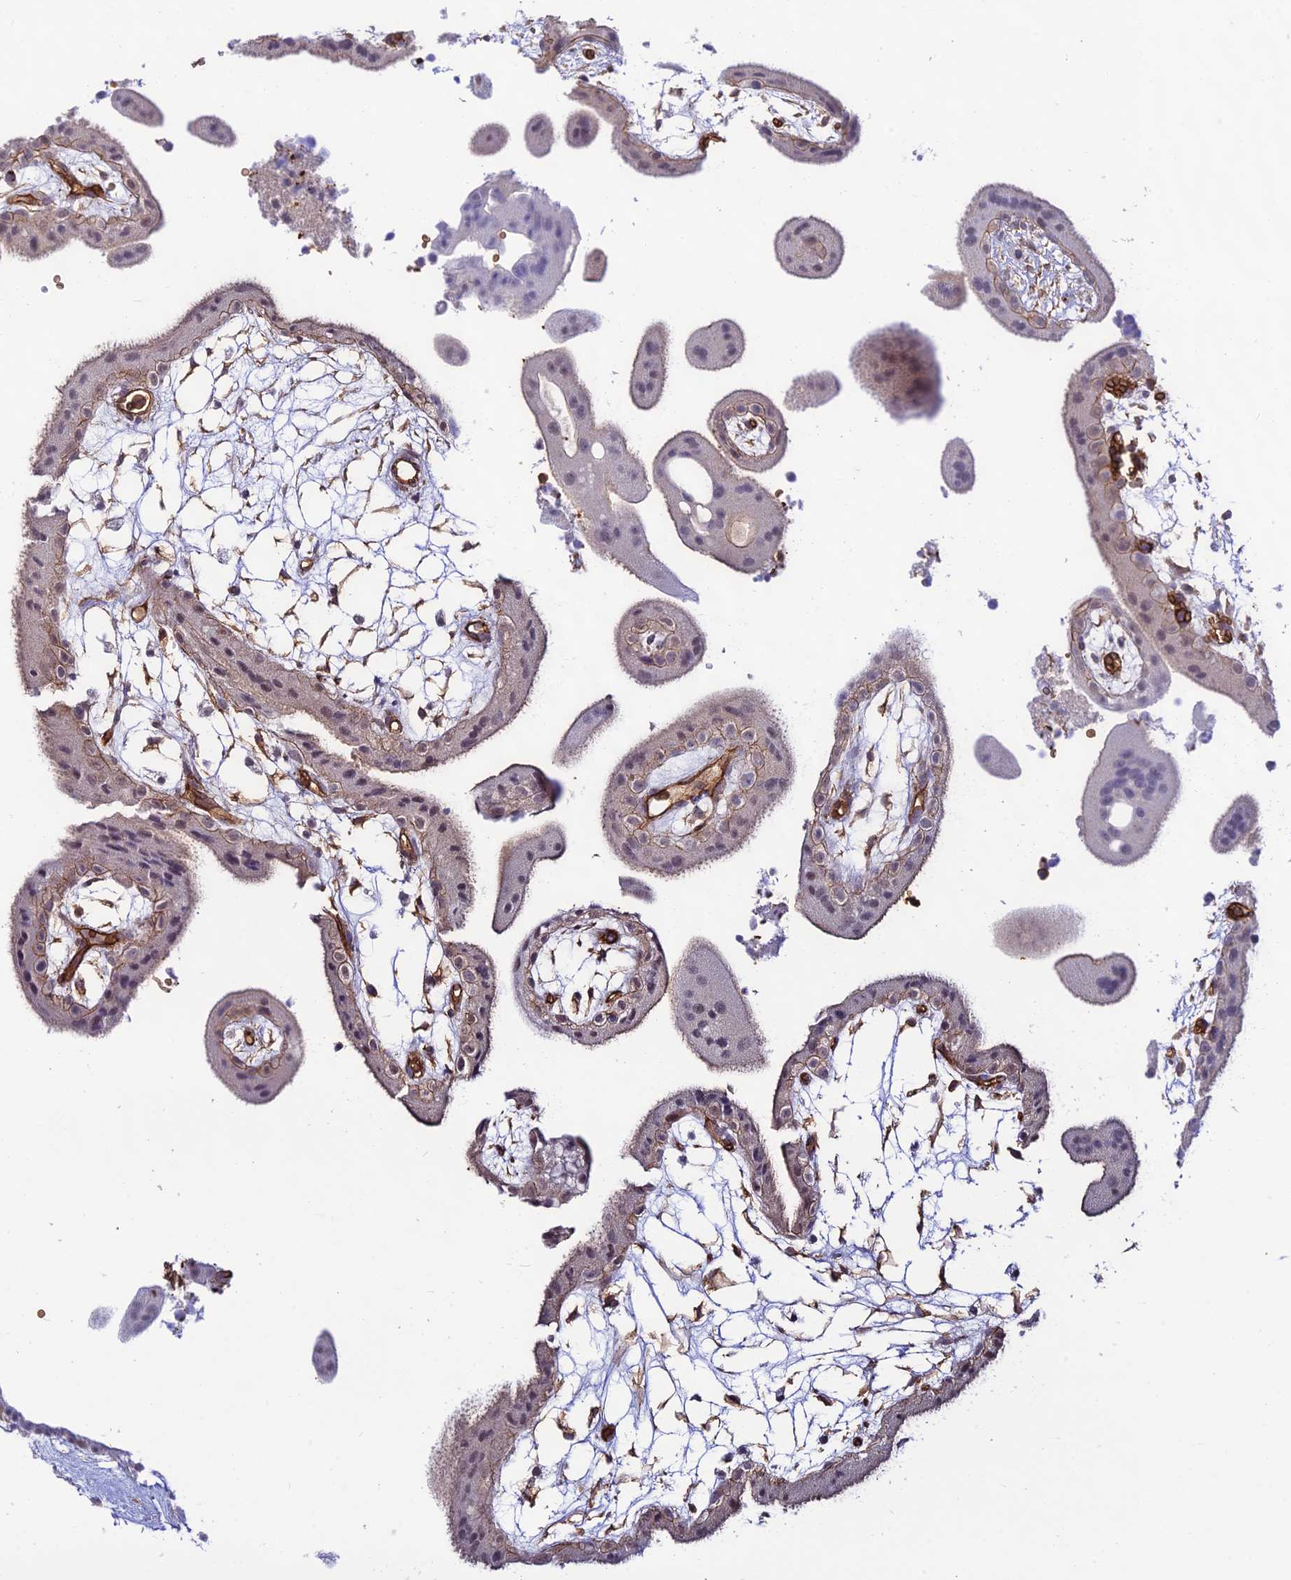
{"staining": {"intensity": "strong", "quantity": "<25%", "location": "cytoplasmic/membranous"}, "tissue": "placenta", "cell_type": "Decidual cells", "image_type": "normal", "snomed": [{"axis": "morphology", "description": "Normal tissue, NOS"}, {"axis": "topography", "description": "Placenta"}], "caption": "Benign placenta was stained to show a protein in brown. There is medium levels of strong cytoplasmic/membranous expression in approximately <25% of decidual cells.", "gene": "YPEL5", "patient": {"sex": "female", "age": 18}}